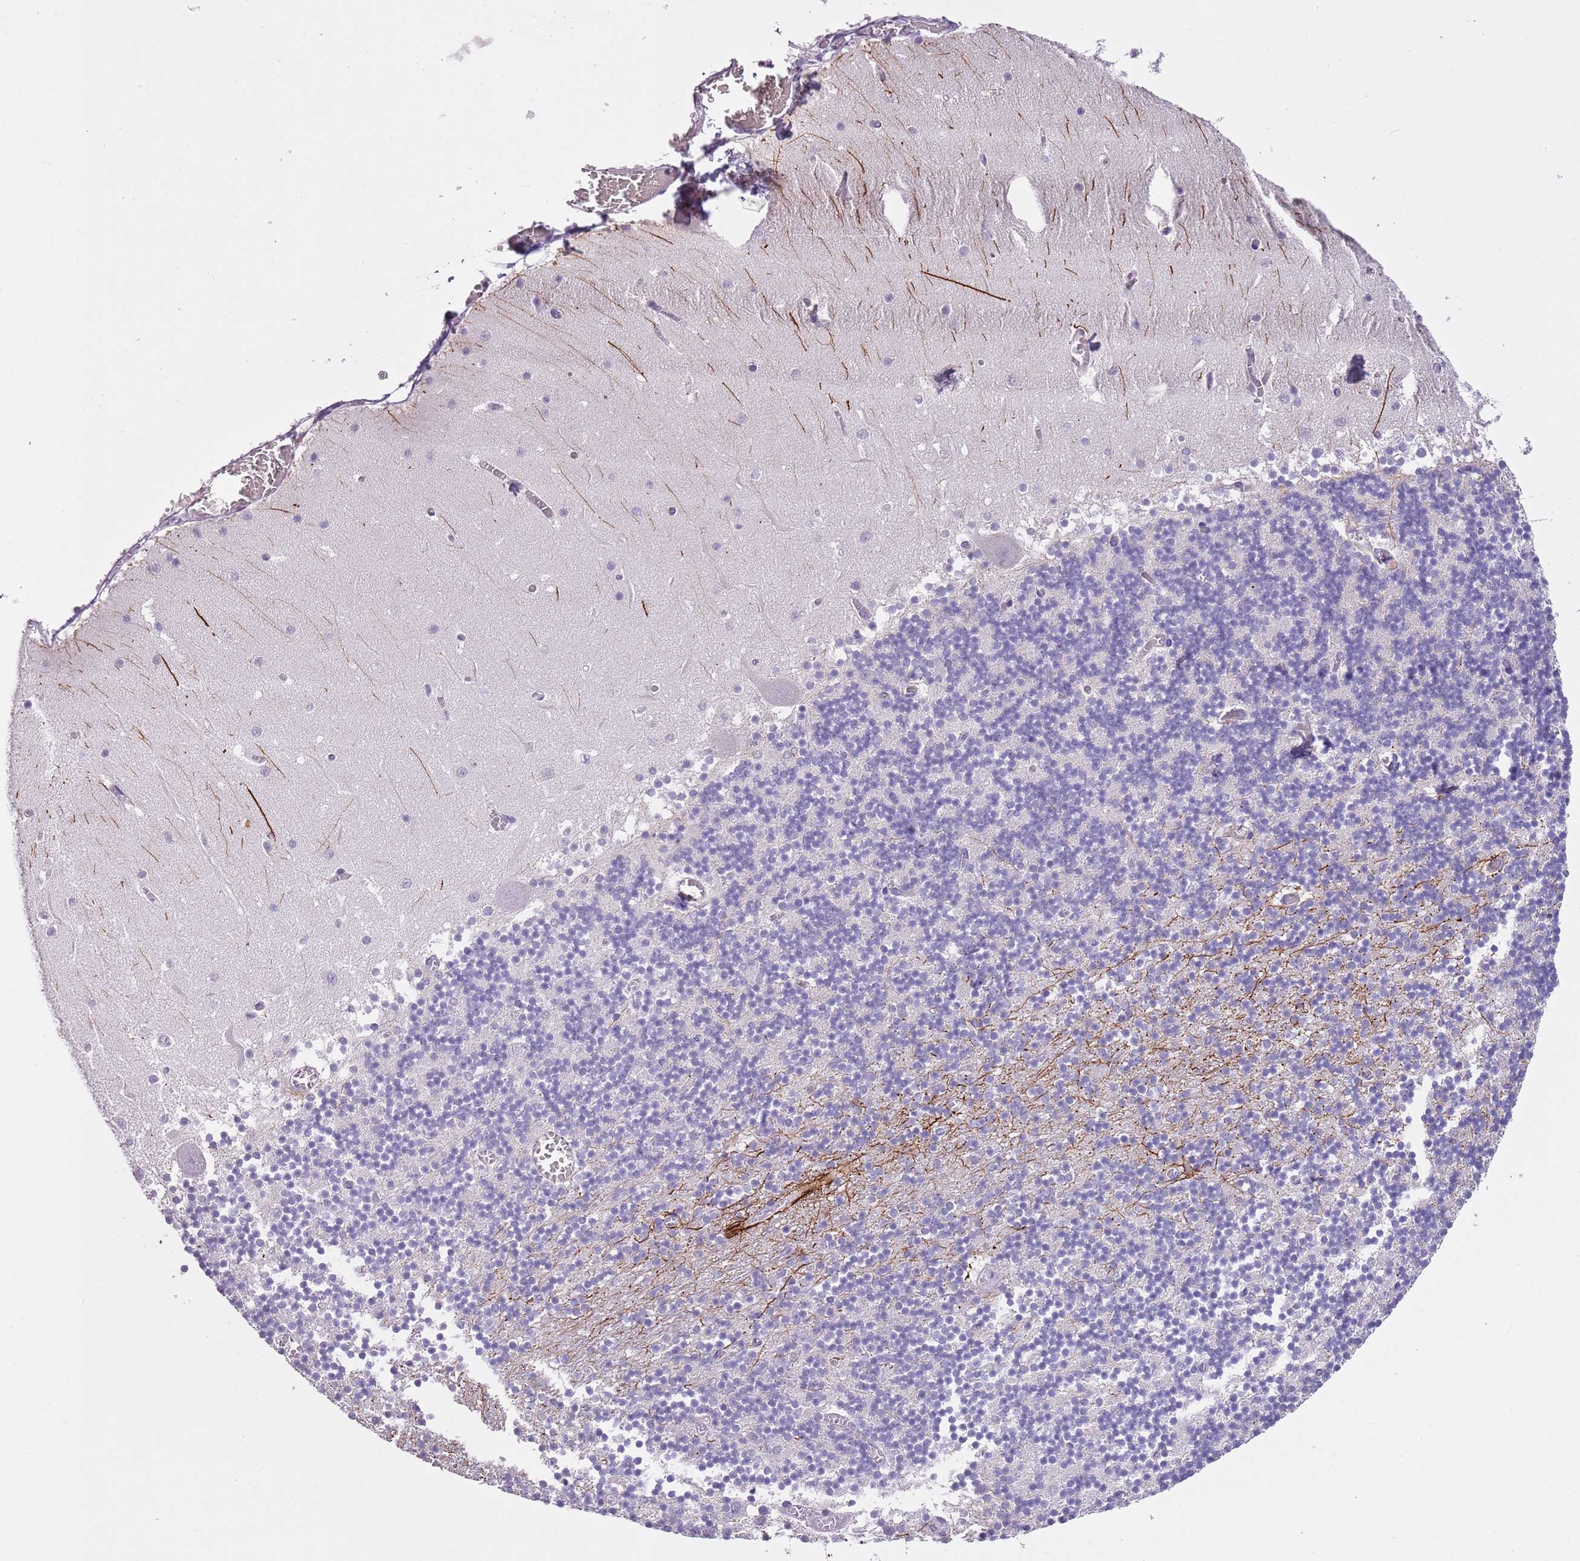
{"staining": {"intensity": "negative", "quantity": "none", "location": "none"}, "tissue": "cerebellum", "cell_type": "Cells in granular layer", "image_type": "normal", "snomed": [{"axis": "morphology", "description": "Normal tissue, NOS"}, {"axis": "topography", "description": "Cerebellum"}], "caption": "A high-resolution micrograph shows IHC staining of benign cerebellum, which exhibits no significant staining in cells in granular layer. The staining is performed using DAB (3,3'-diaminobenzidine) brown chromogen with nuclei counter-stained in using hematoxylin.", "gene": "SLC35E3", "patient": {"sex": "female", "age": 28}}